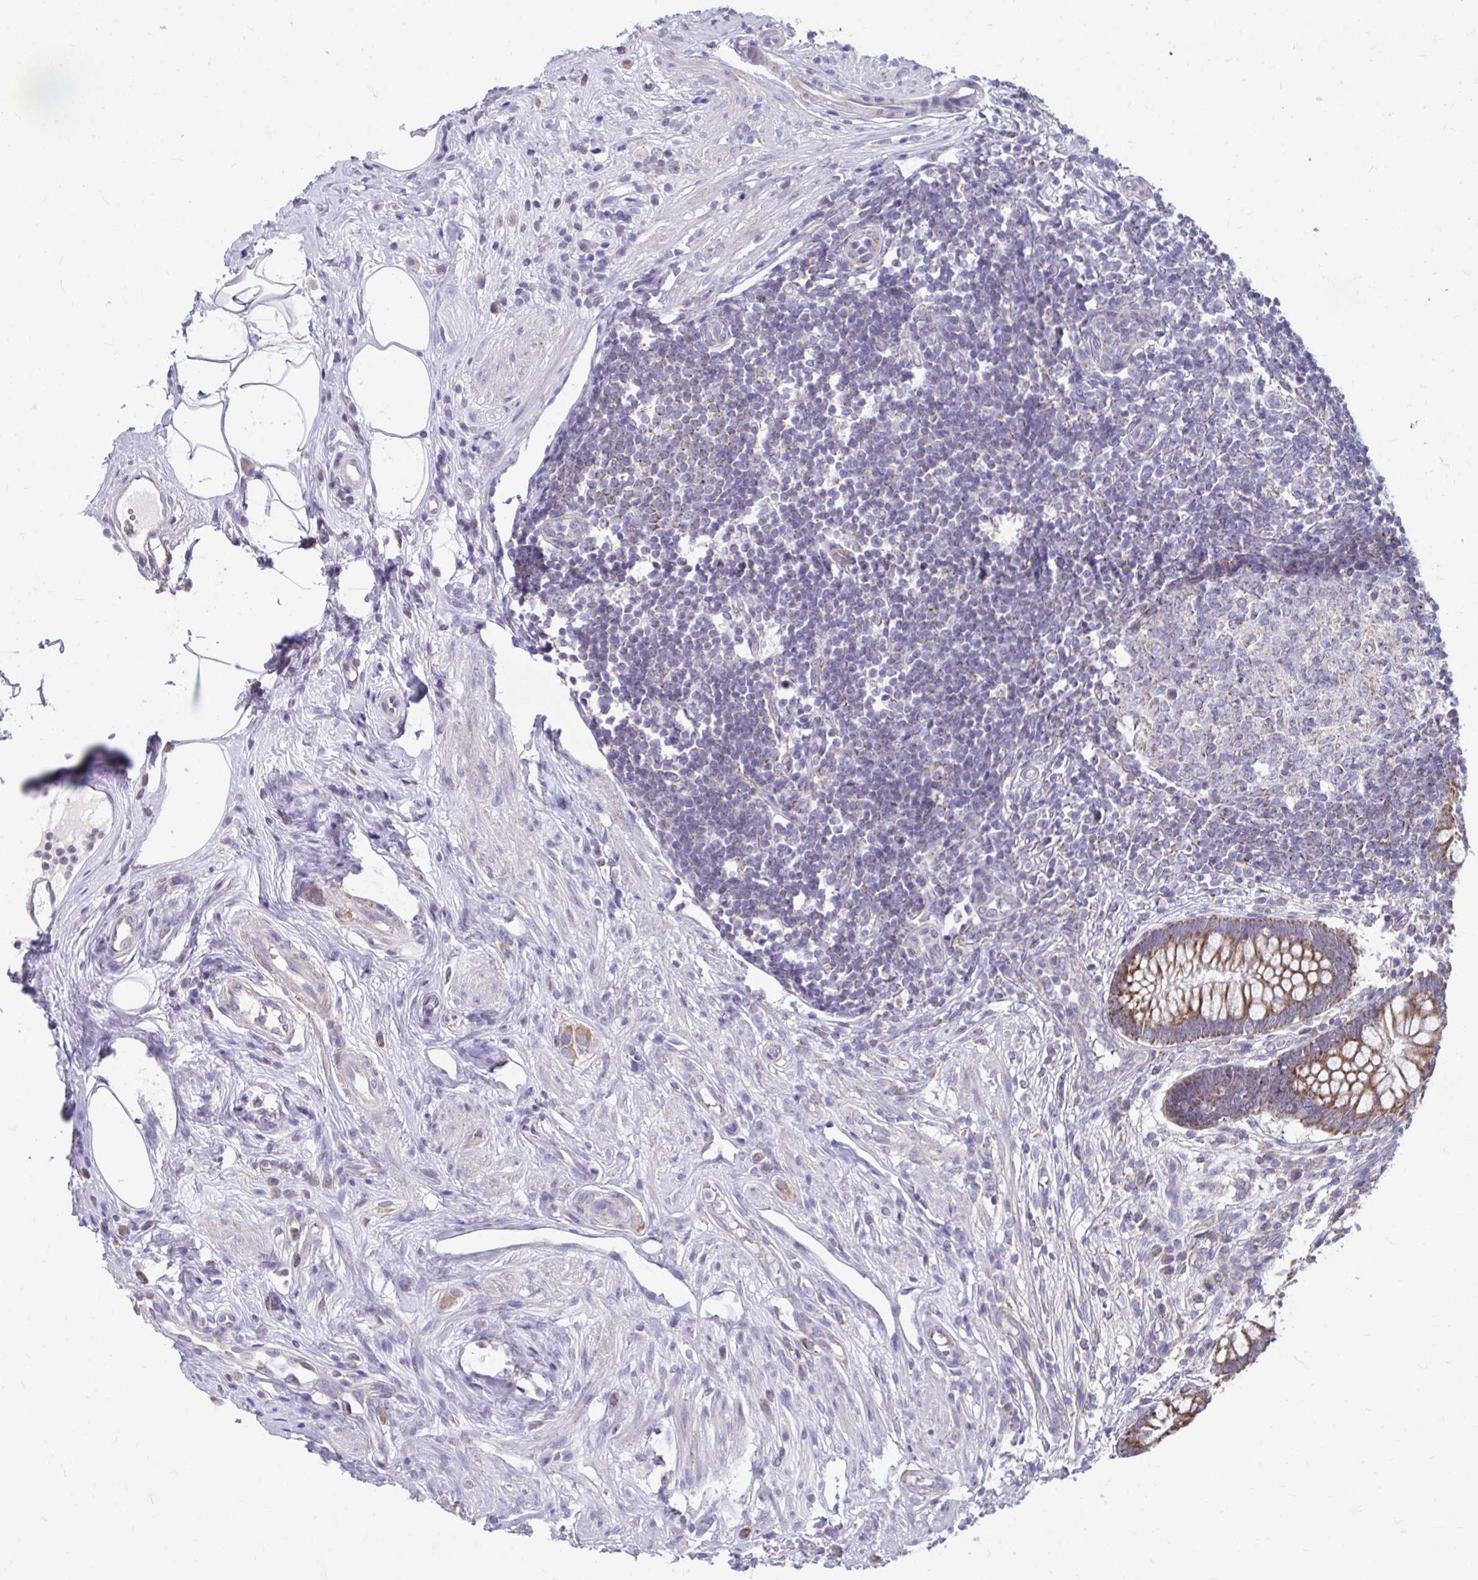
{"staining": {"intensity": "moderate", "quantity": ">75%", "location": "cytoplasmic/membranous"}, "tissue": "appendix", "cell_type": "Glandular cells", "image_type": "normal", "snomed": [{"axis": "morphology", "description": "Normal tissue, NOS"}, {"axis": "topography", "description": "Appendix"}], "caption": "High-magnification brightfield microscopy of unremarkable appendix stained with DAB (3,3'-diaminobenzidine) (brown) and counterstained with hematoxylin (blue). glandular cells exhibit moderate cytoplasmic/membranous expression is identified in approximately>75% of cells. (Stains: DAB (3,3'-diaminobenzidine) in brown, nuclei in blue, Microscopy: brightfield microscopy at high magnification).", "gene": "LINGO4", "patient": {"sex": "female", "age": 56}}